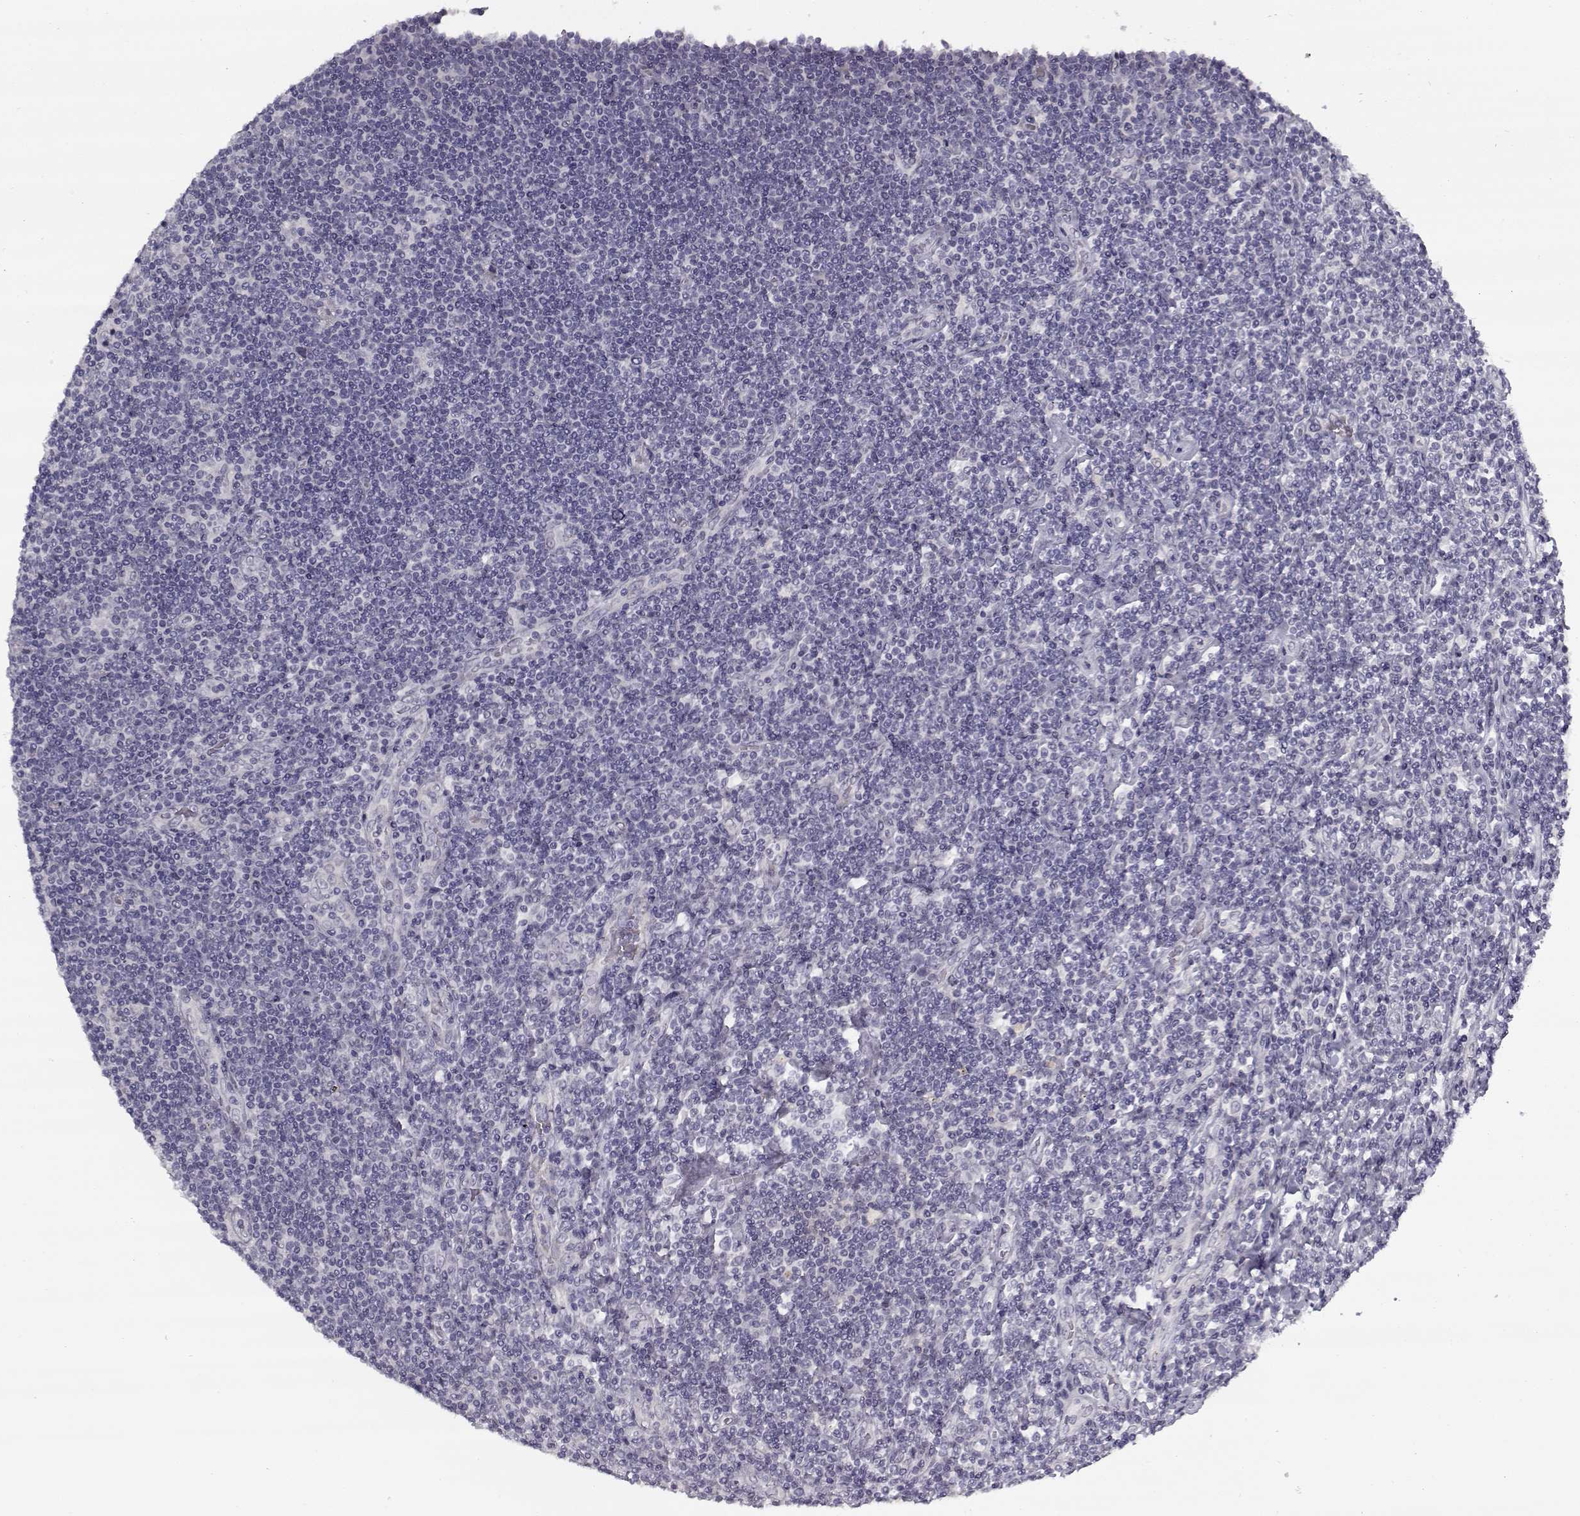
{"staining": {"intensity": "negative", "quantity": "none", "location": "none"}, "tissue": "lymphoma", "cell_type": "Tumor cells", "image_type": "cancer", "snomed": [{"axis": "morphology", "description": "Hodgkin's disease, NOS"}, {"axis": "topography", "description": "Lymph node"}], "caption": "DAB (3,3'-diaminobenzidine) immunohistochemical staining of human lymphoma demonstrates no significant expression in tumor cells.", "gene": "SNCA", "patient": {"sex": "male", "age": 40}}